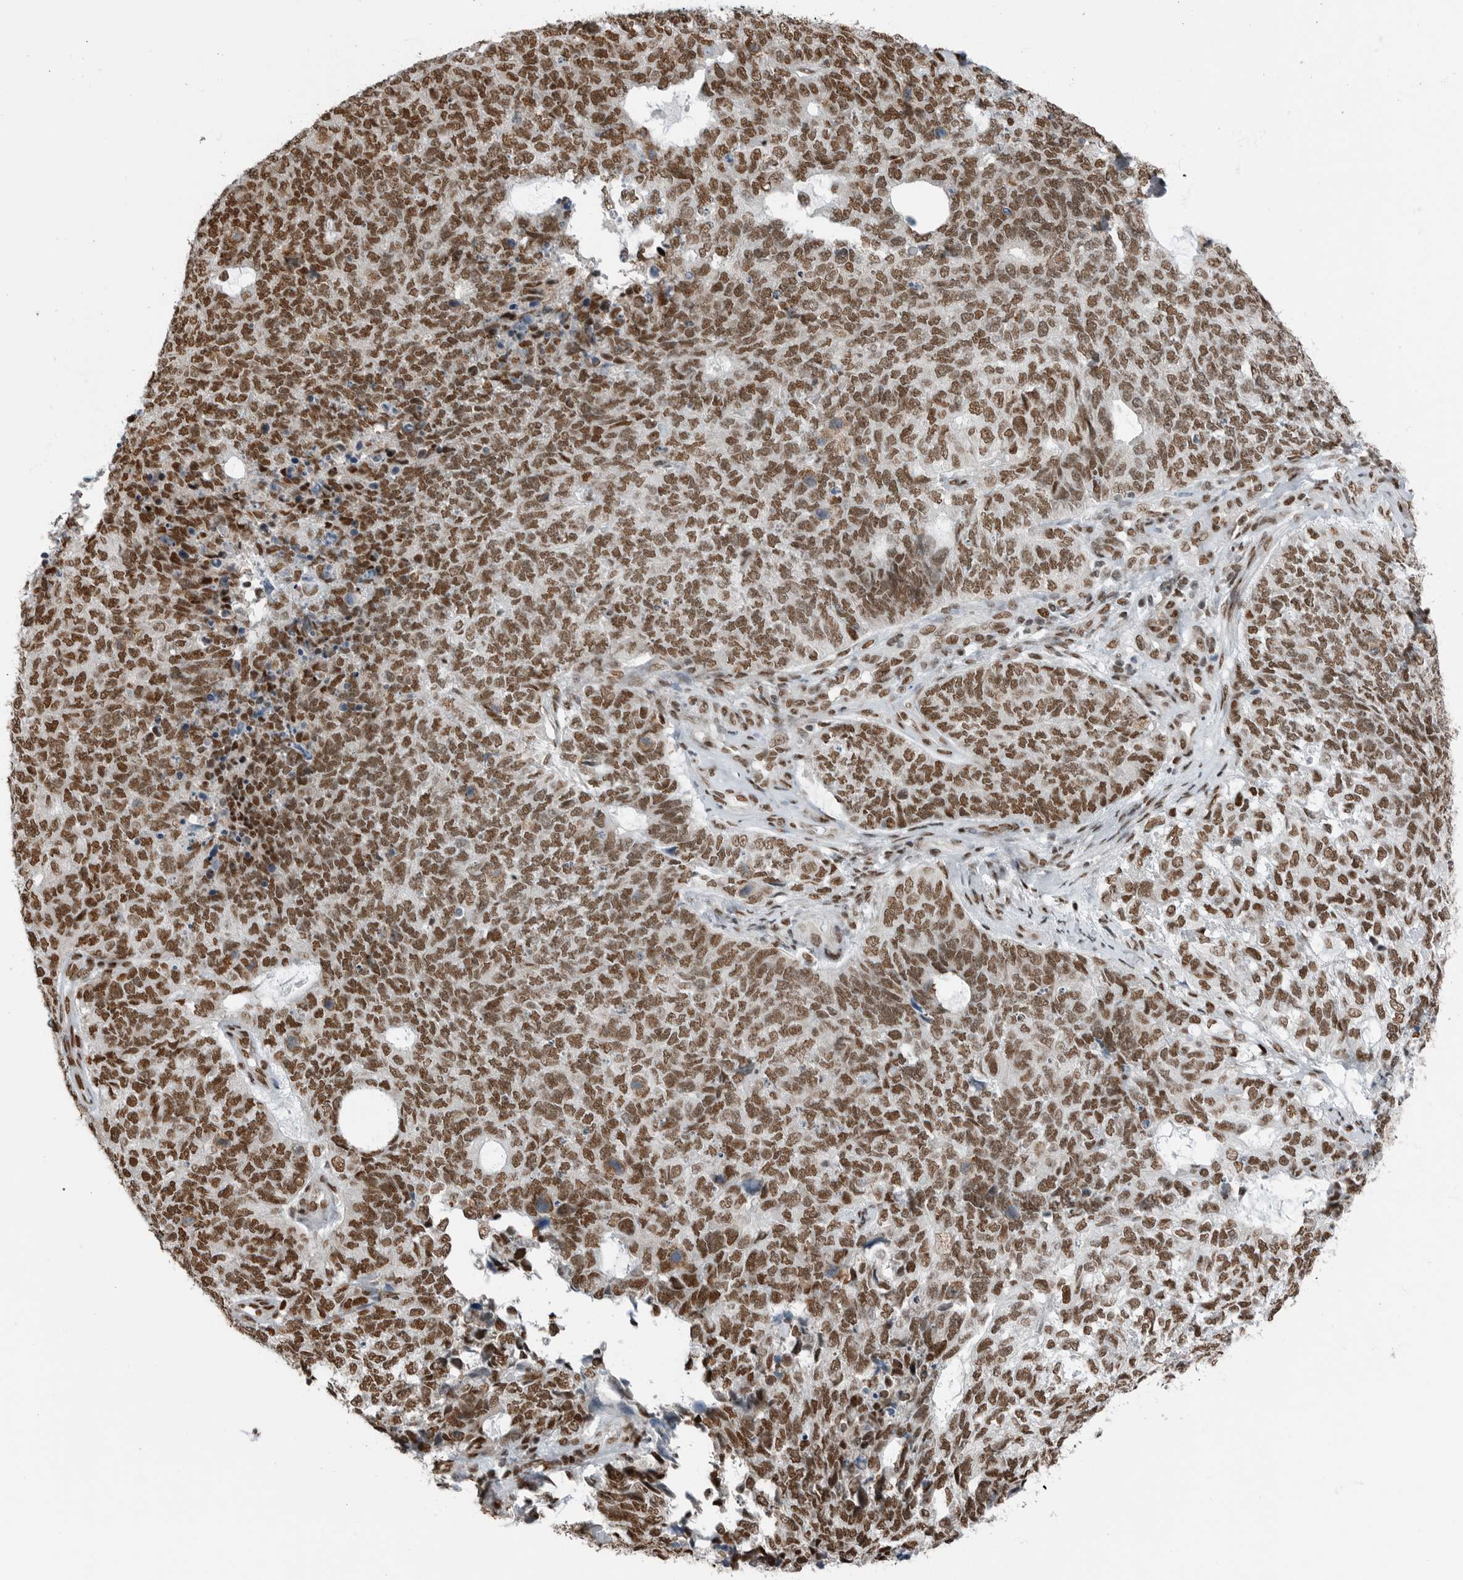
{"staining": {"intensity": "moderate", "quantity": ">75%", "location": "nuclear"}, "tissue": "cervical cancer", "cell_type": "Tumor cells", "image_type": "cancer", "snomed": [{"axis": "morphology", "description": "Squamous cell carcinoma, NOS"}, {"axis": "topography", "description": "Cervix"}], "caption": "IHC histopathology image of squamous cell carcinoma (cervical) stained for a protein (brown), which exhibits medium levels of moderate nuclear expression in about >75% of tumor cells.", "gene": "BLZF1", "patient": {"sex": "female", "age": 63}}